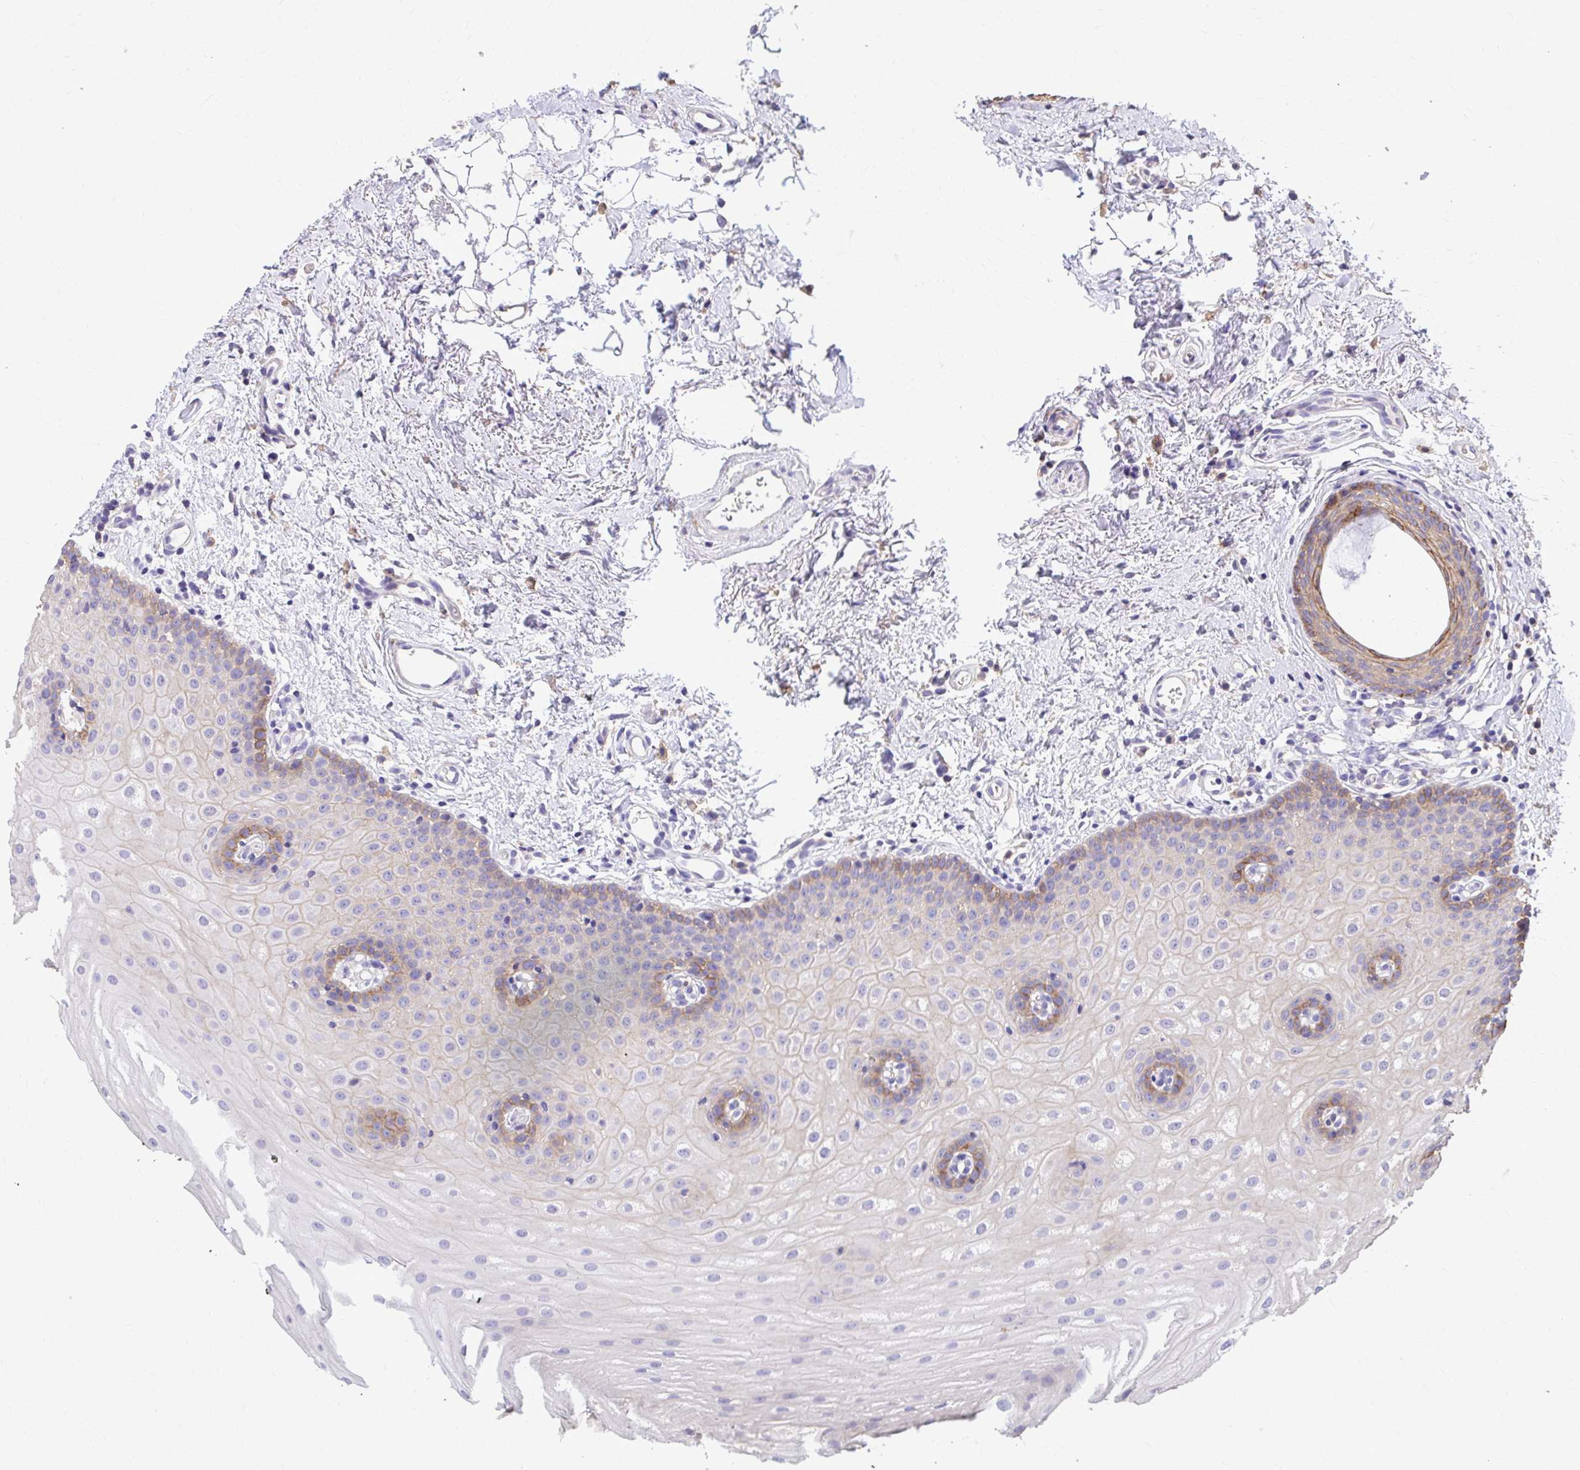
{"staining": {"intensity": "moderate", "quantity": "<25%", "location": "cytoplasmic/membranous"}, "tissue": "oral mucosa", "cell_type": "Squamous epithelial cells", "image_type": "normal", "snomed": [{"axis": "morphology", "description": "Normal tissue, NOS"}, {"axis": "morphology", "description": "Adenocarcinoma, NOS"}, {"axis": "topography", "description": "Oral tissue"}, {"axis": "topography", "description": "Head-Neck"}], "caption": "The histopathology image exhibits immunohistochemical staining of normal oral mucosa. There is moderate cytoplasmic/membranous staining is appreciated in approximately <25% of squamous epithelial cells.", "gene": "EPB41L1", "patient": {"sex": "female", "age": 57}}